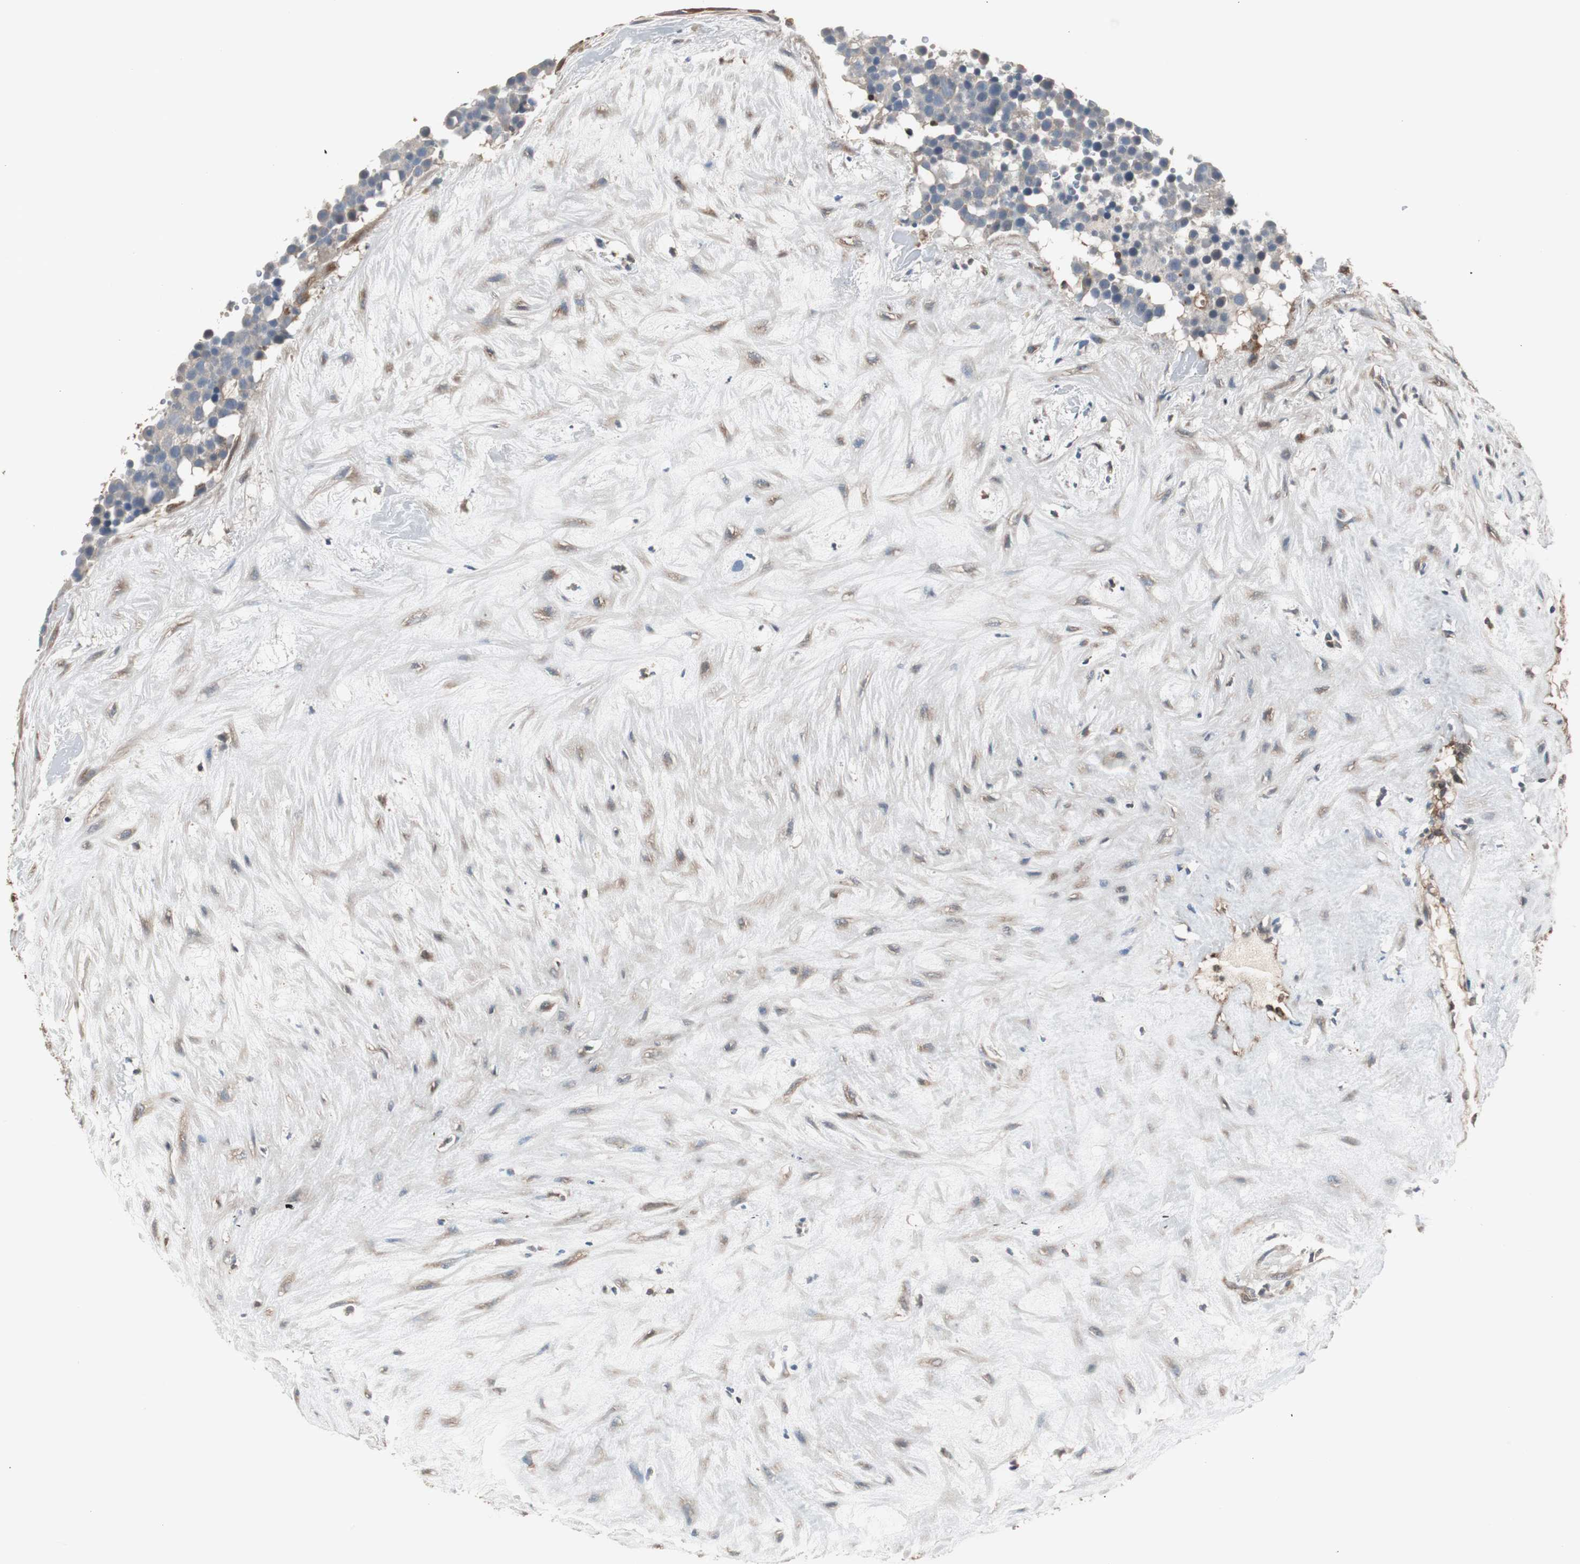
{"staining": {"intensity": "weak", "quantity": "<25%", "location": "cytoplasmic/membranous"}, "tissue": "testis cancer", "cell_type": "Tumor cells", "image_type": "cancer", "snomed": [{"axis": "morphology", "description": "Seminoma, NOS"}, {"axis": "topography", "description": "Testis"}], "caption": "Tumor cells are negative for protein expression in human seminoma (testis). Brightfield microscopy of IHC stained with DAB (3,3'-diaminobenzidine) (brown) and hematoxylin (blue), captured at high magnification.", "gene": "CAPNS1", "patient": {"sex": "male", "age": 71}}